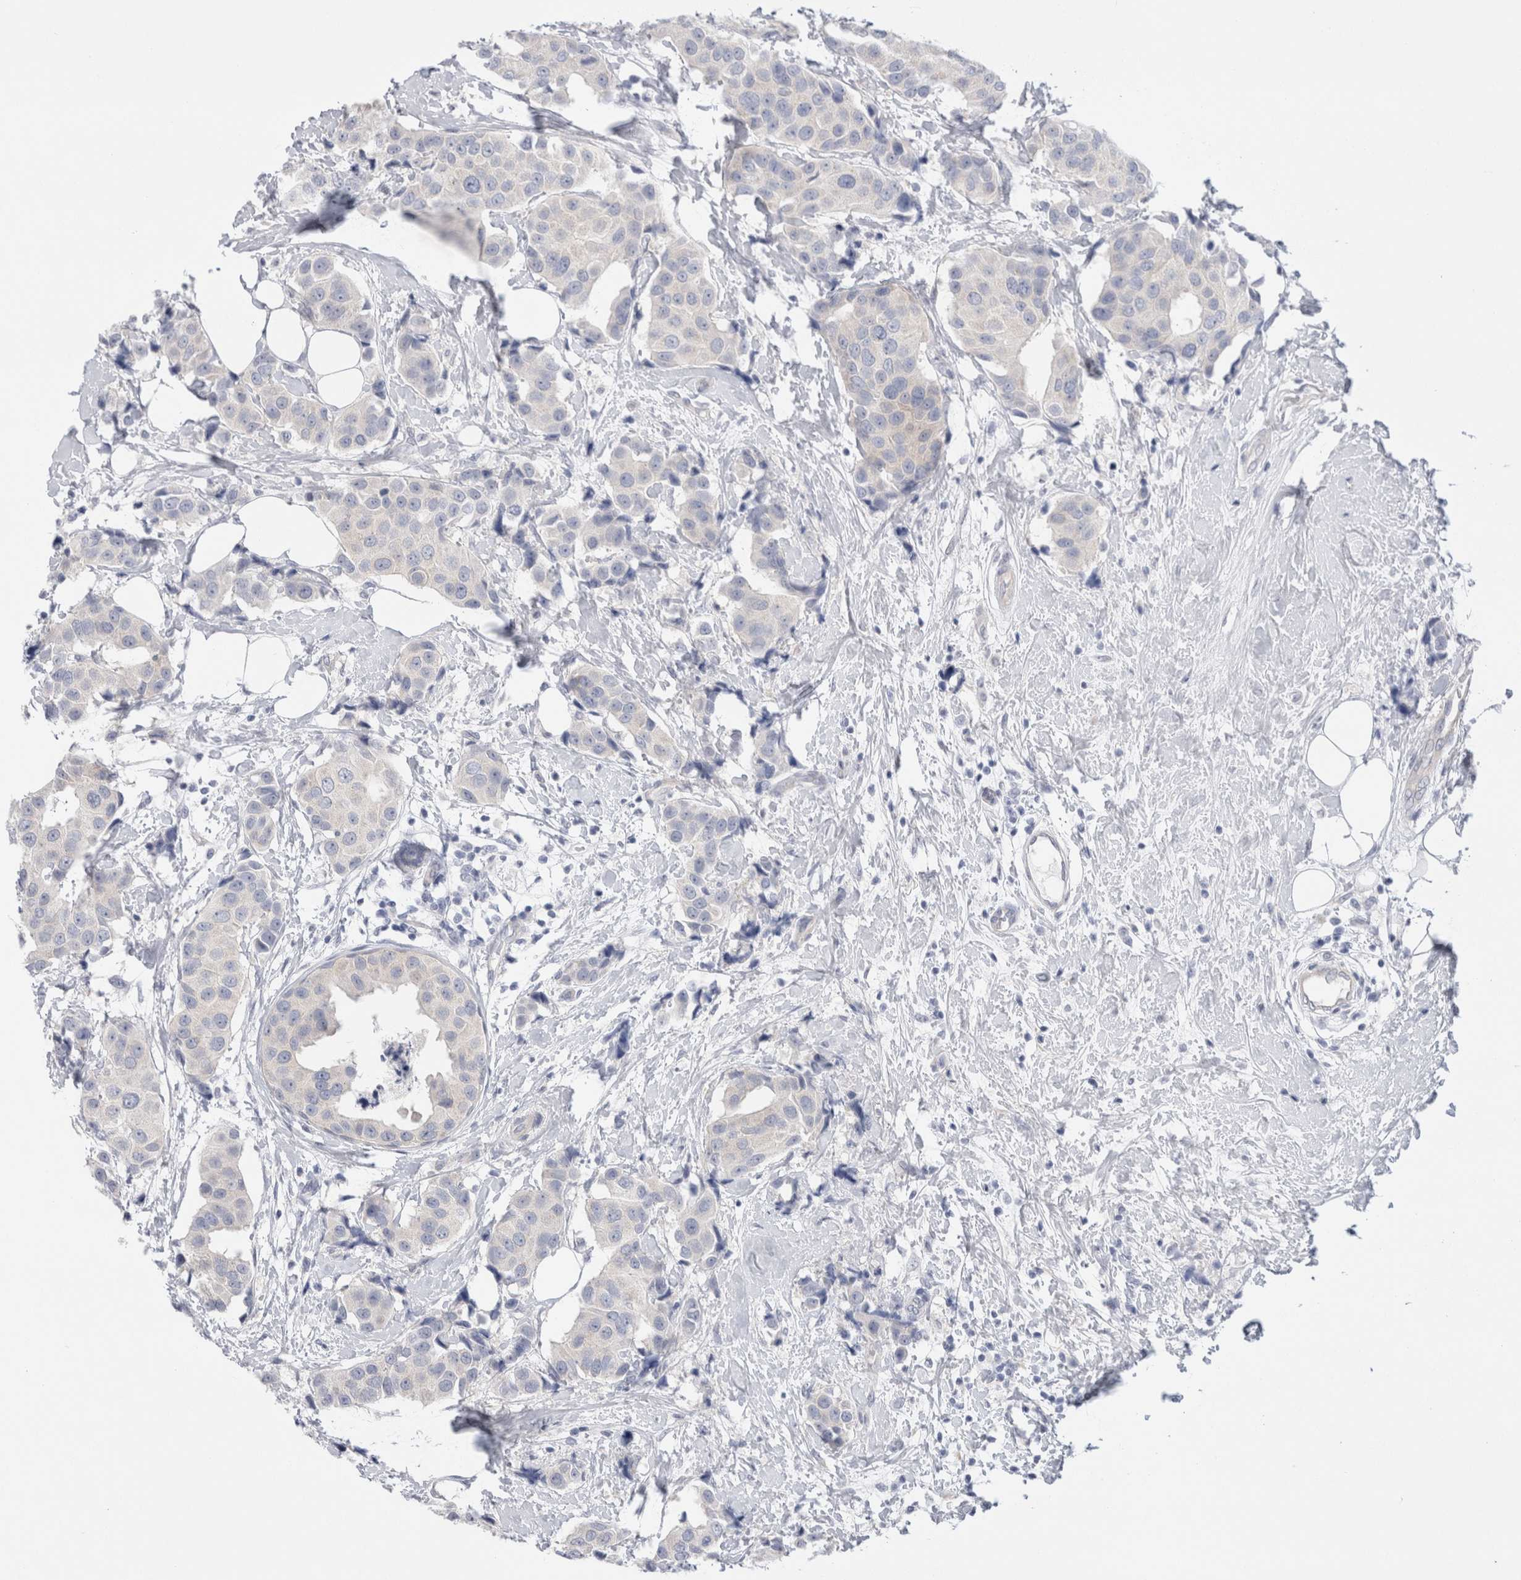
{"staining": {"intensity": "negative", "quantity": "none", "location": "none"}, "tissue": "breast cancer", "cell_type": "Tumor cells", "image_type": "cancer", "snomed": [{"axis": "morphology", "description": "Normal tissue, NOS"}, {"axis": "morphology", "description": "Duct carcinoma"}, {"axis": "topography", "description": "Breast"}], "caption": "A histopathology image of human intraductal carcinoma (breast) is negative for staining in tumor cells.", "gene": "WIPF2", "patient": {"sex": "female", "age": 39}}